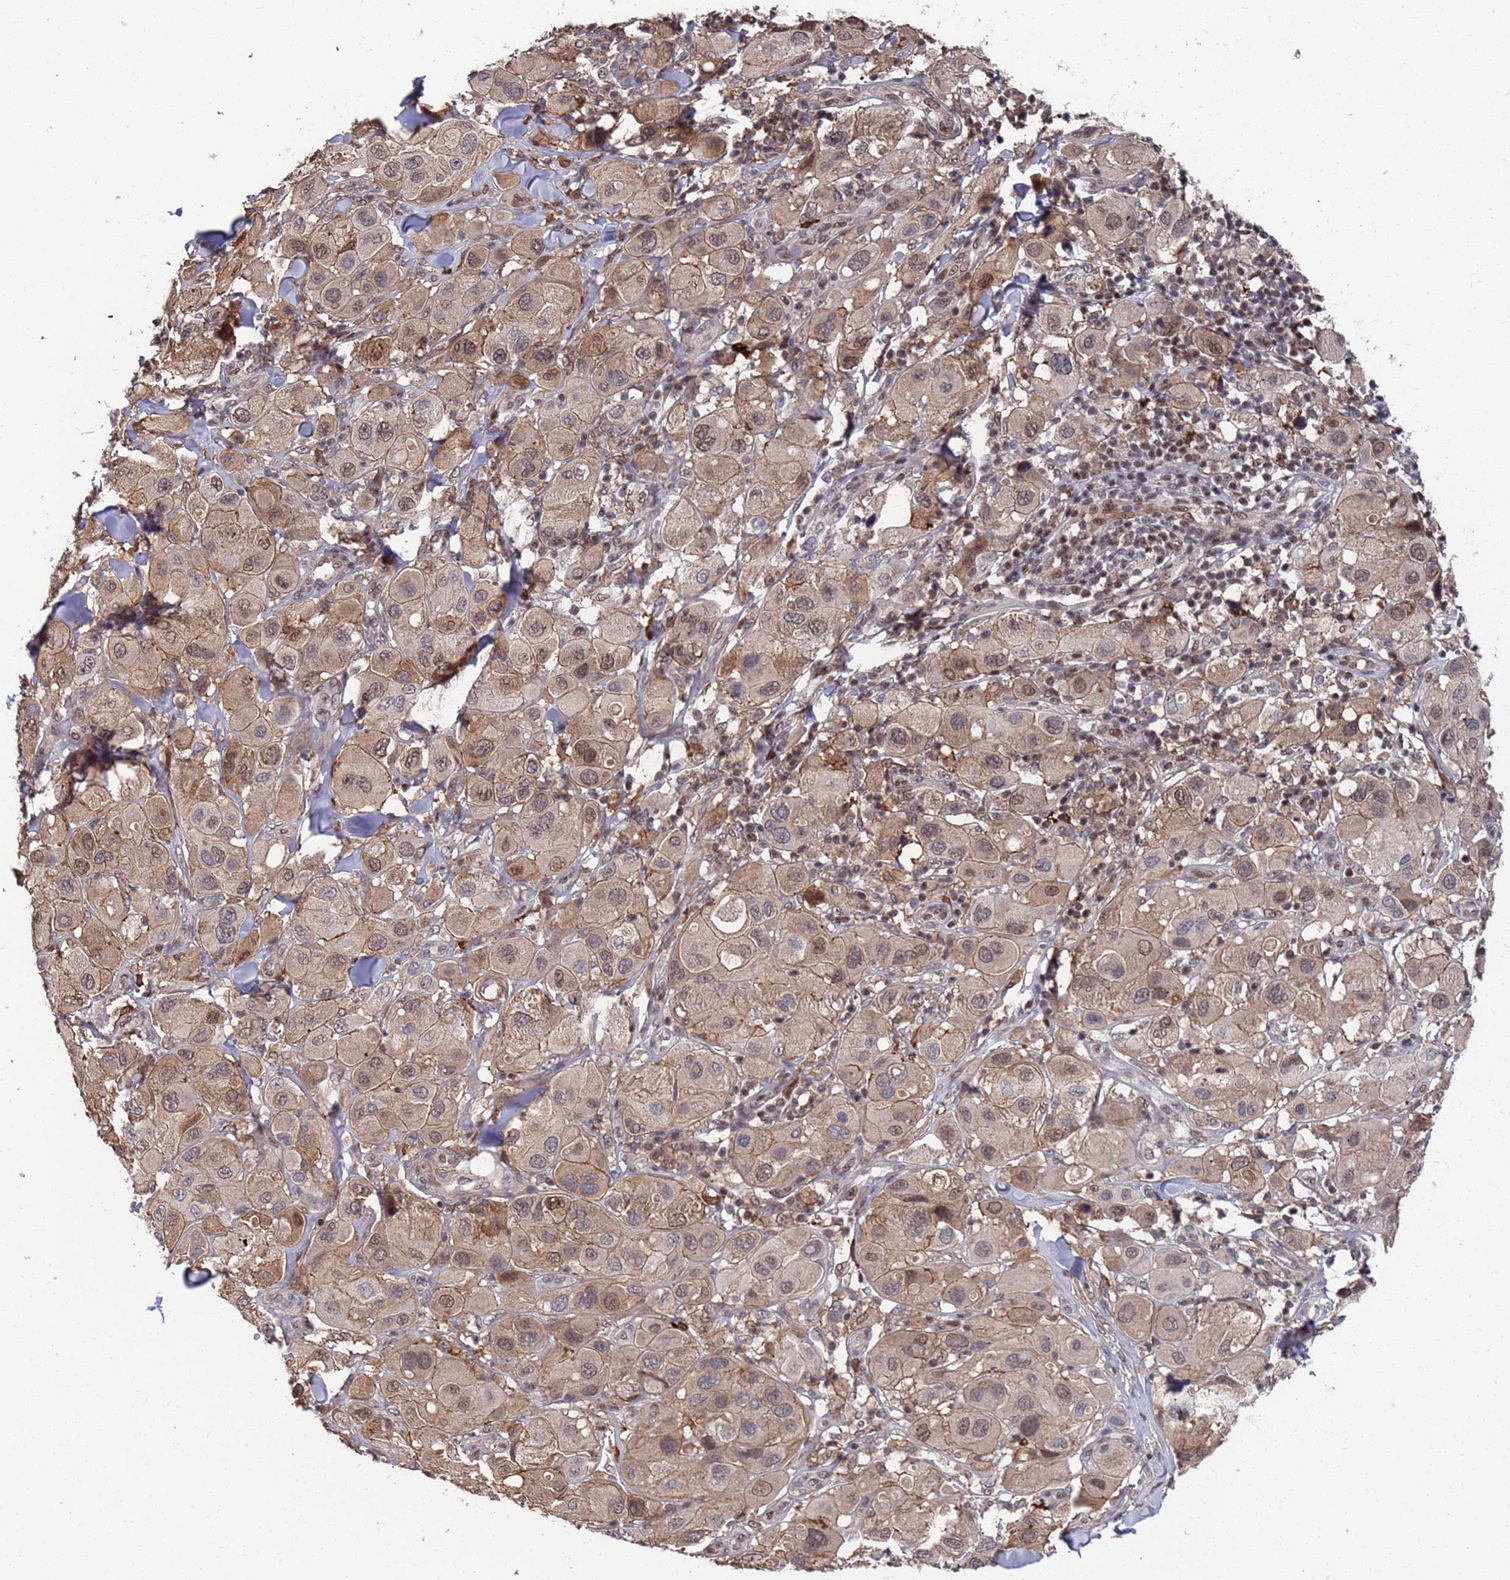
{"staining": {"intensity": "weak", "quantity": ">75%", "location": "cytoplasmic/membranous,nuclear"}, "tissue": "melanoma", "cell_type": "Tumor cells", "image_type": "cancer", "snomed": [{"axis": "morphology", "description": "Malignant melanoma, Metastatic site"}, {"axis": "topography", "description": "Skin"}], "caption": "Malignant melanoma (metastatic site) tissue displays weak cytoplasmic/membranous and nuclear staining in approximately >75% of tumor cells, visualized by immunohistochemistry. The protein is shown in brown color, while the nuclei are stained blue.", "gene": "TMBIM6", "patient": {"sex": "male", "age": 41}}